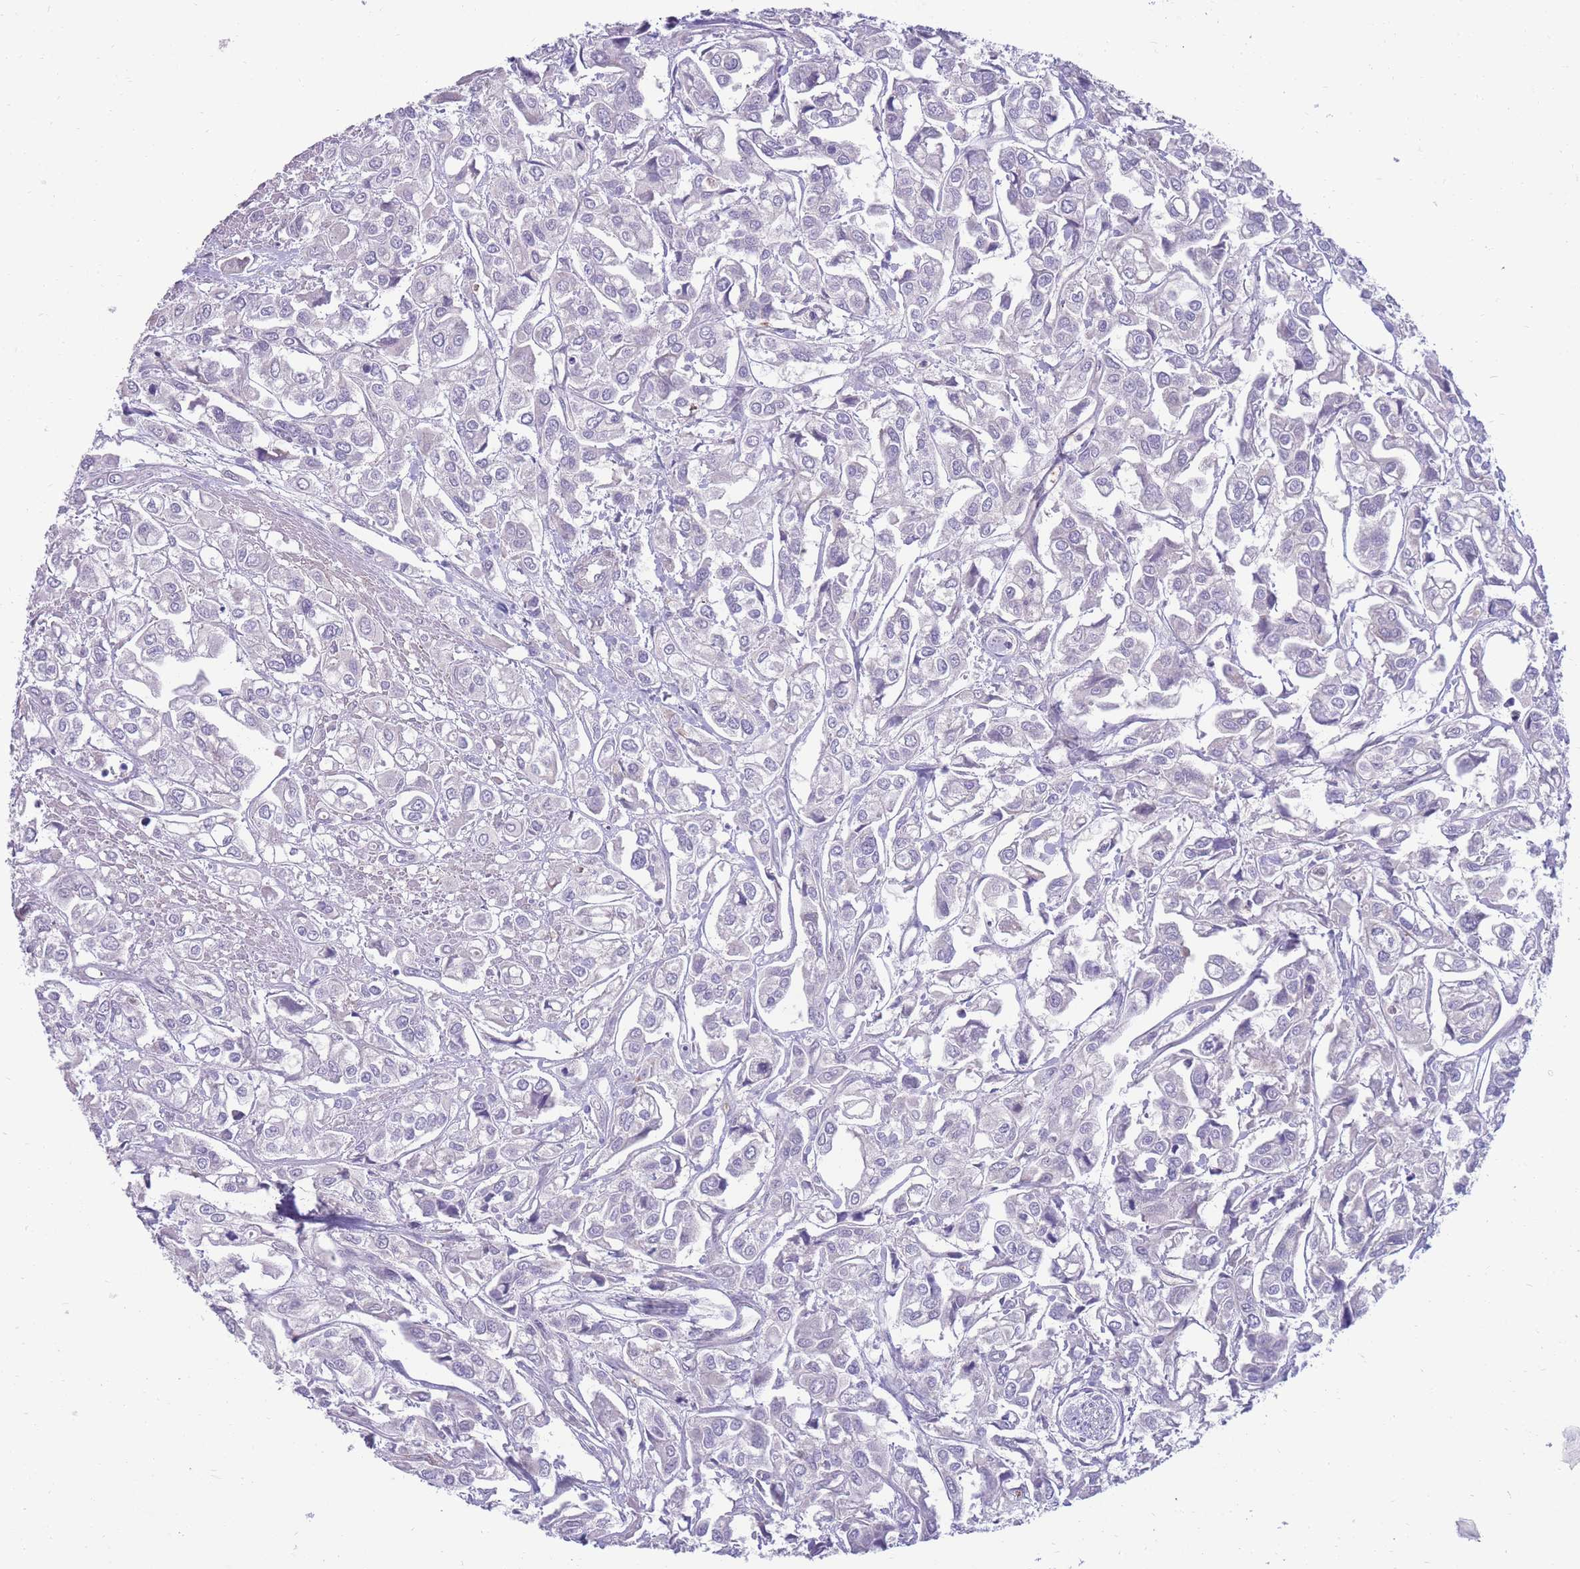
{"staining": {"intensity": "negative", "quantity": "none", "location": "none"}, "tissue": "urothelial cancer", "cell_type": "Tumor cells", "image_type": "cancer", "snomed": [{"axis": "morphology", "description": "Urothelial carcinoma, High grade"}, {"axis": "topography", "description": "Urinary bladder"}], "caption": "High-grade urothelial carcinoma stained for a protein using immunohistochemistry demonstrates no expression tumor cells.", "gene": "RGS11", "patient": {"sex": "male", "age": 67}}